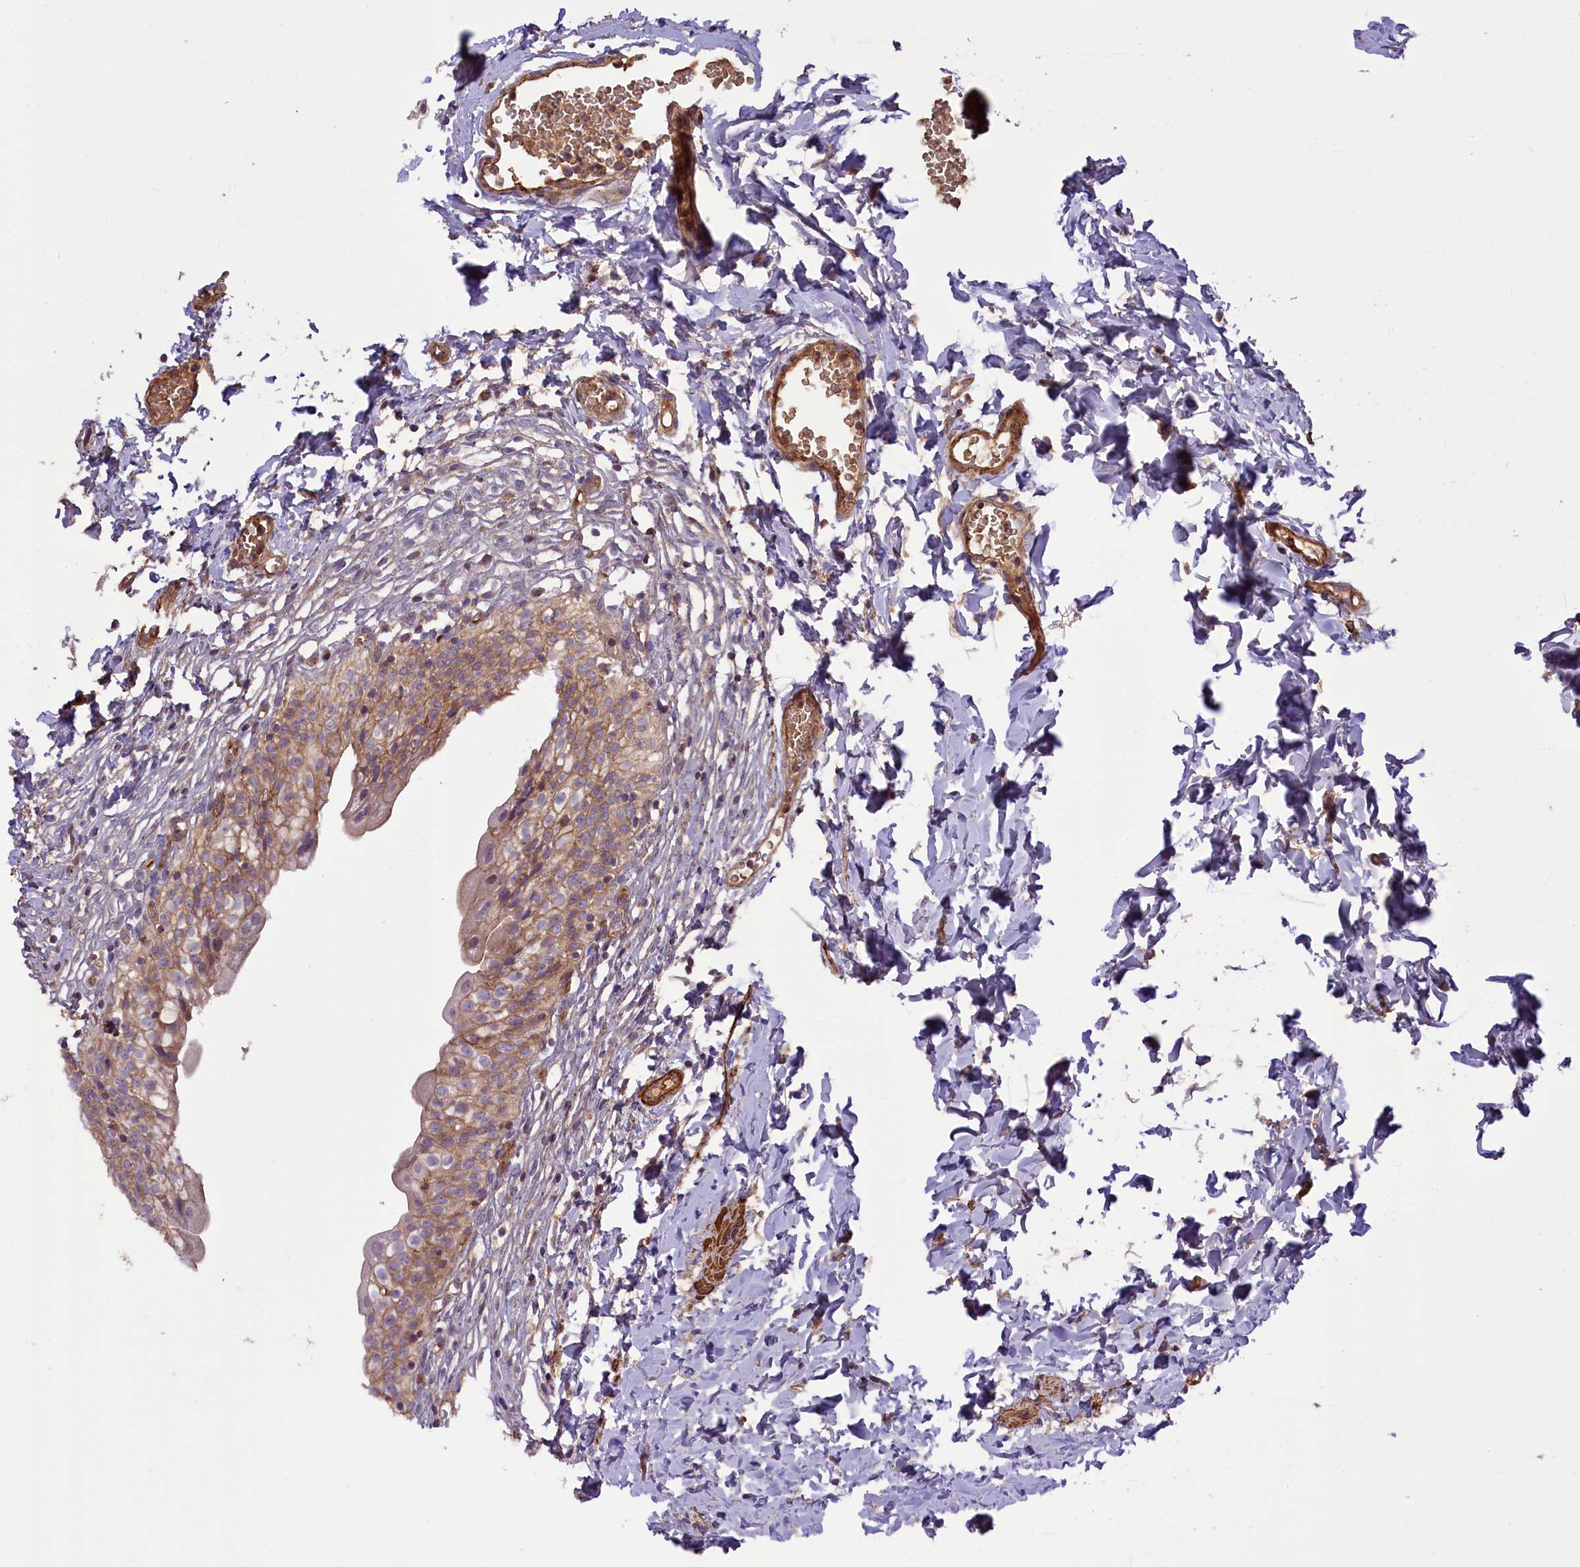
{"staining": {"intensity": "weak", "quantity": "25%-75%", "location": "cytoplasmic/membranous"}, "tissue": "urinary bladder", "cell_type": "Urothelial cells", "image_type": "normal", "snomed": [{"axis": "morphology", "description": "Normal tissue, NOS"}, {"axis": "topography", "description": "Urinary bladder"}], "caption": "Immunohistochemistry (IHC) (DAB) staining of unremarkable human urinary bladder displays weak cytoplasmic/membranous protein staining in approximately 25%-75% of urothelial cells.", "gene": "FUZ", "patient": {"sex": "male", "age": 55}}